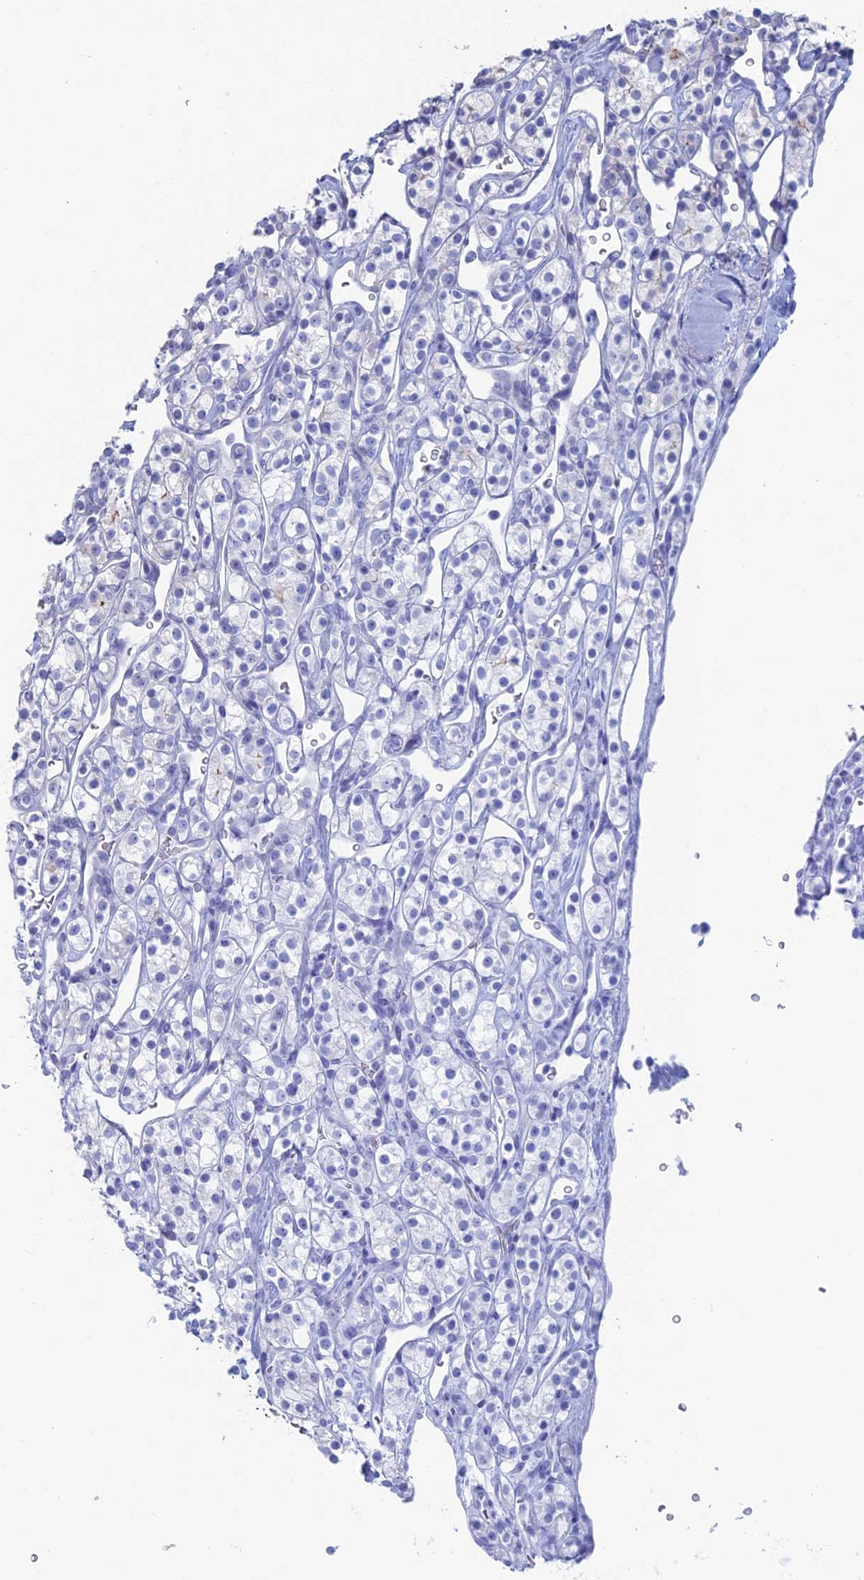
{"staining": {"intensity": "weak", "quantity": "<25%", "location": "cytoplasmic/membranous"}, "tissue": "renal cancer", "cell_type": "Tumor cells", "image_type": "cancer", "snomed": [{"axis": "morphology", "description": "Adenocarcinoma, NOS"}, {"axis": "topography", "description": "Kidney"}], "caption": "High power microscopy histopathology image of an immunohistochemistry photomicrograph of adenocarcinoma (renal), revealing no significant staining in tumor cells.", "gene": "TBC1D30", "patient": {"sex": "male", "age": 77}}